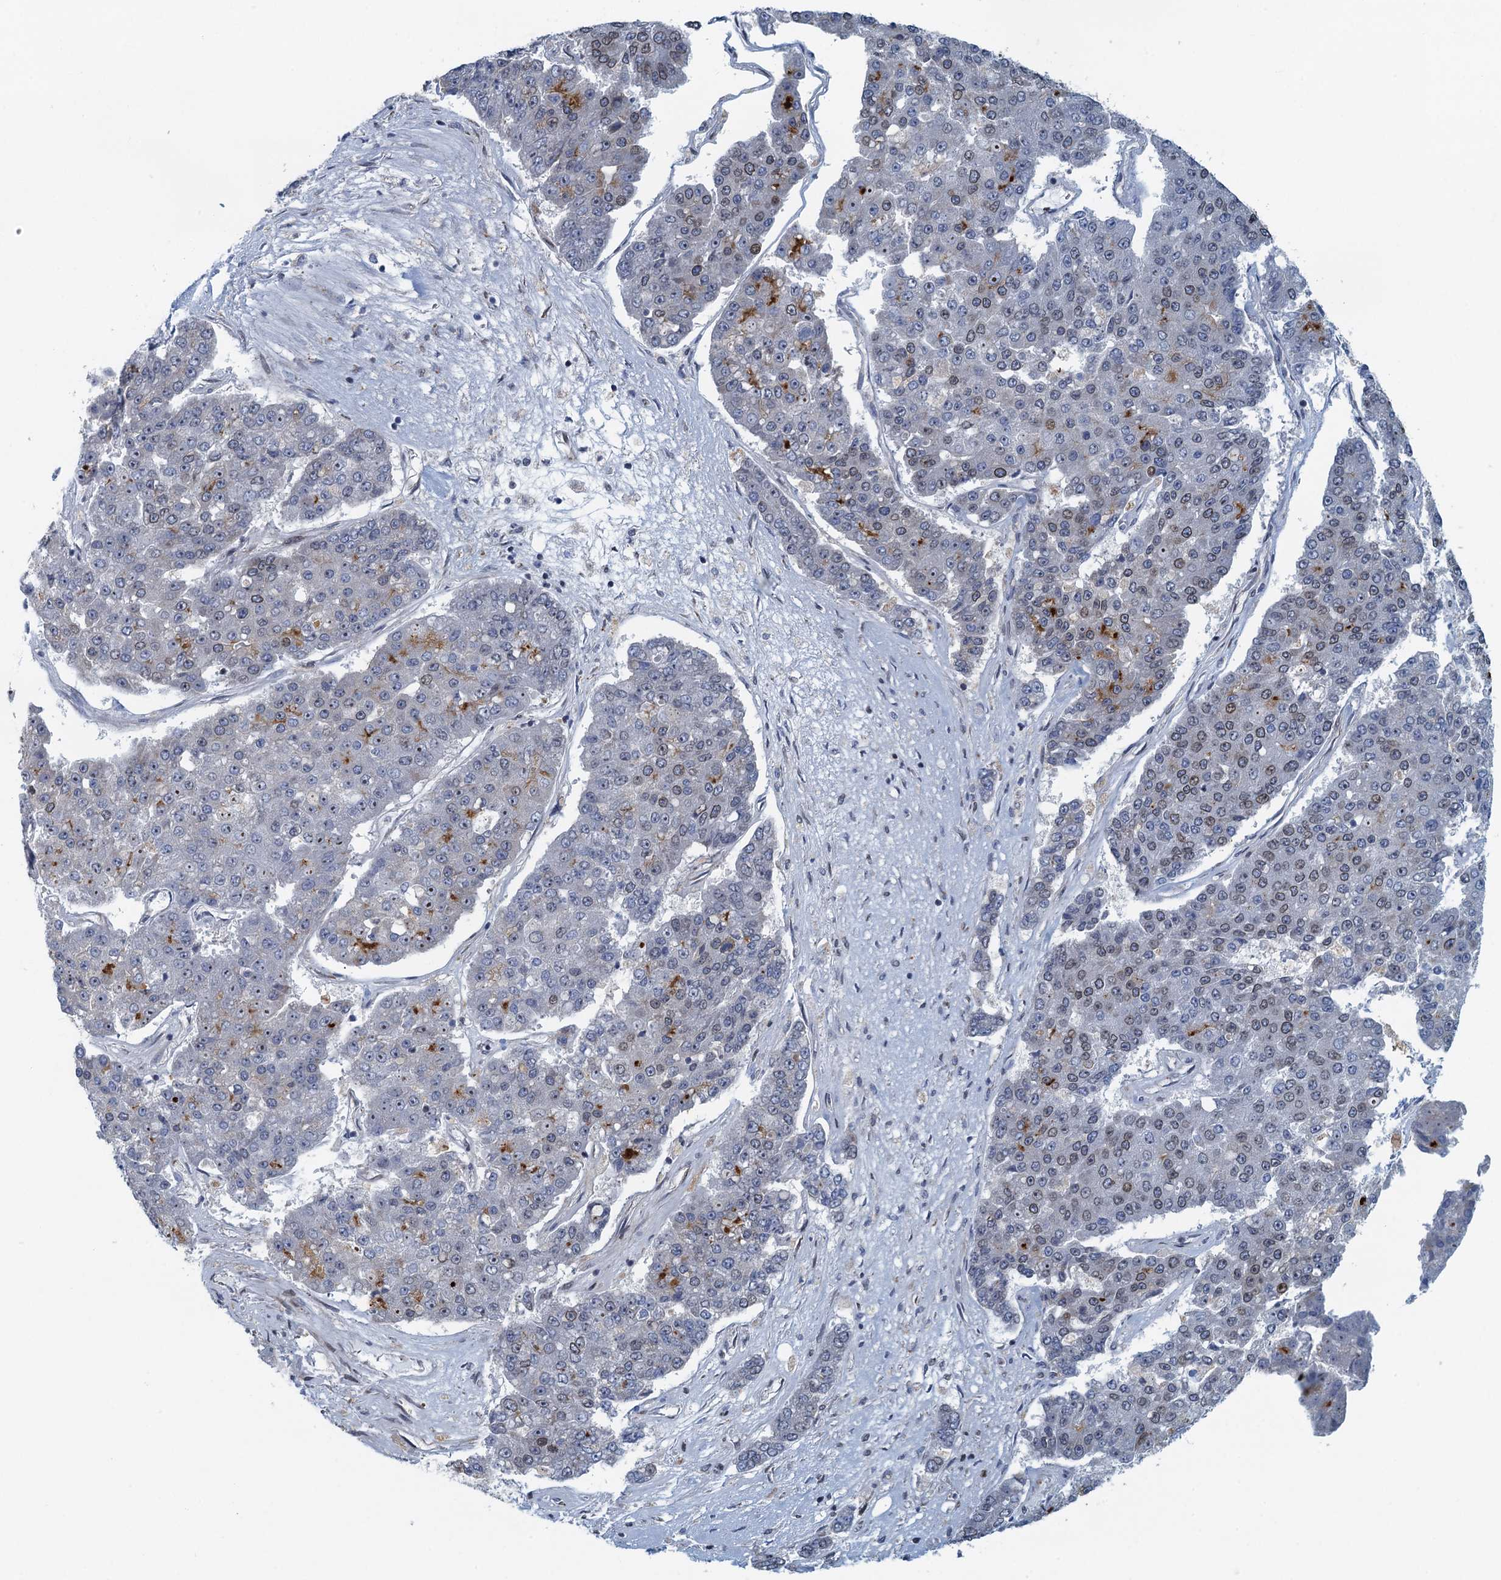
{"staining": {"intensity": "weak", "quantity": "<25%", "location": "cytoplasmic/membranous,nuclear"}, "tissue": "pancreatic cancer", "cell_type": "Tumor cells", "image_type": "cancer", "snomed": [{"axis": "morphology", "description": "Adenocarcinoma, NOS"}, {"axis": "topography", "description": "Pancreas"}], "caption": "A micrograph of human pancreatic cancer is negative for staining in tumor cells.", "gene": "CCDC34", "patient": {"sex": "male", "age": 50}}